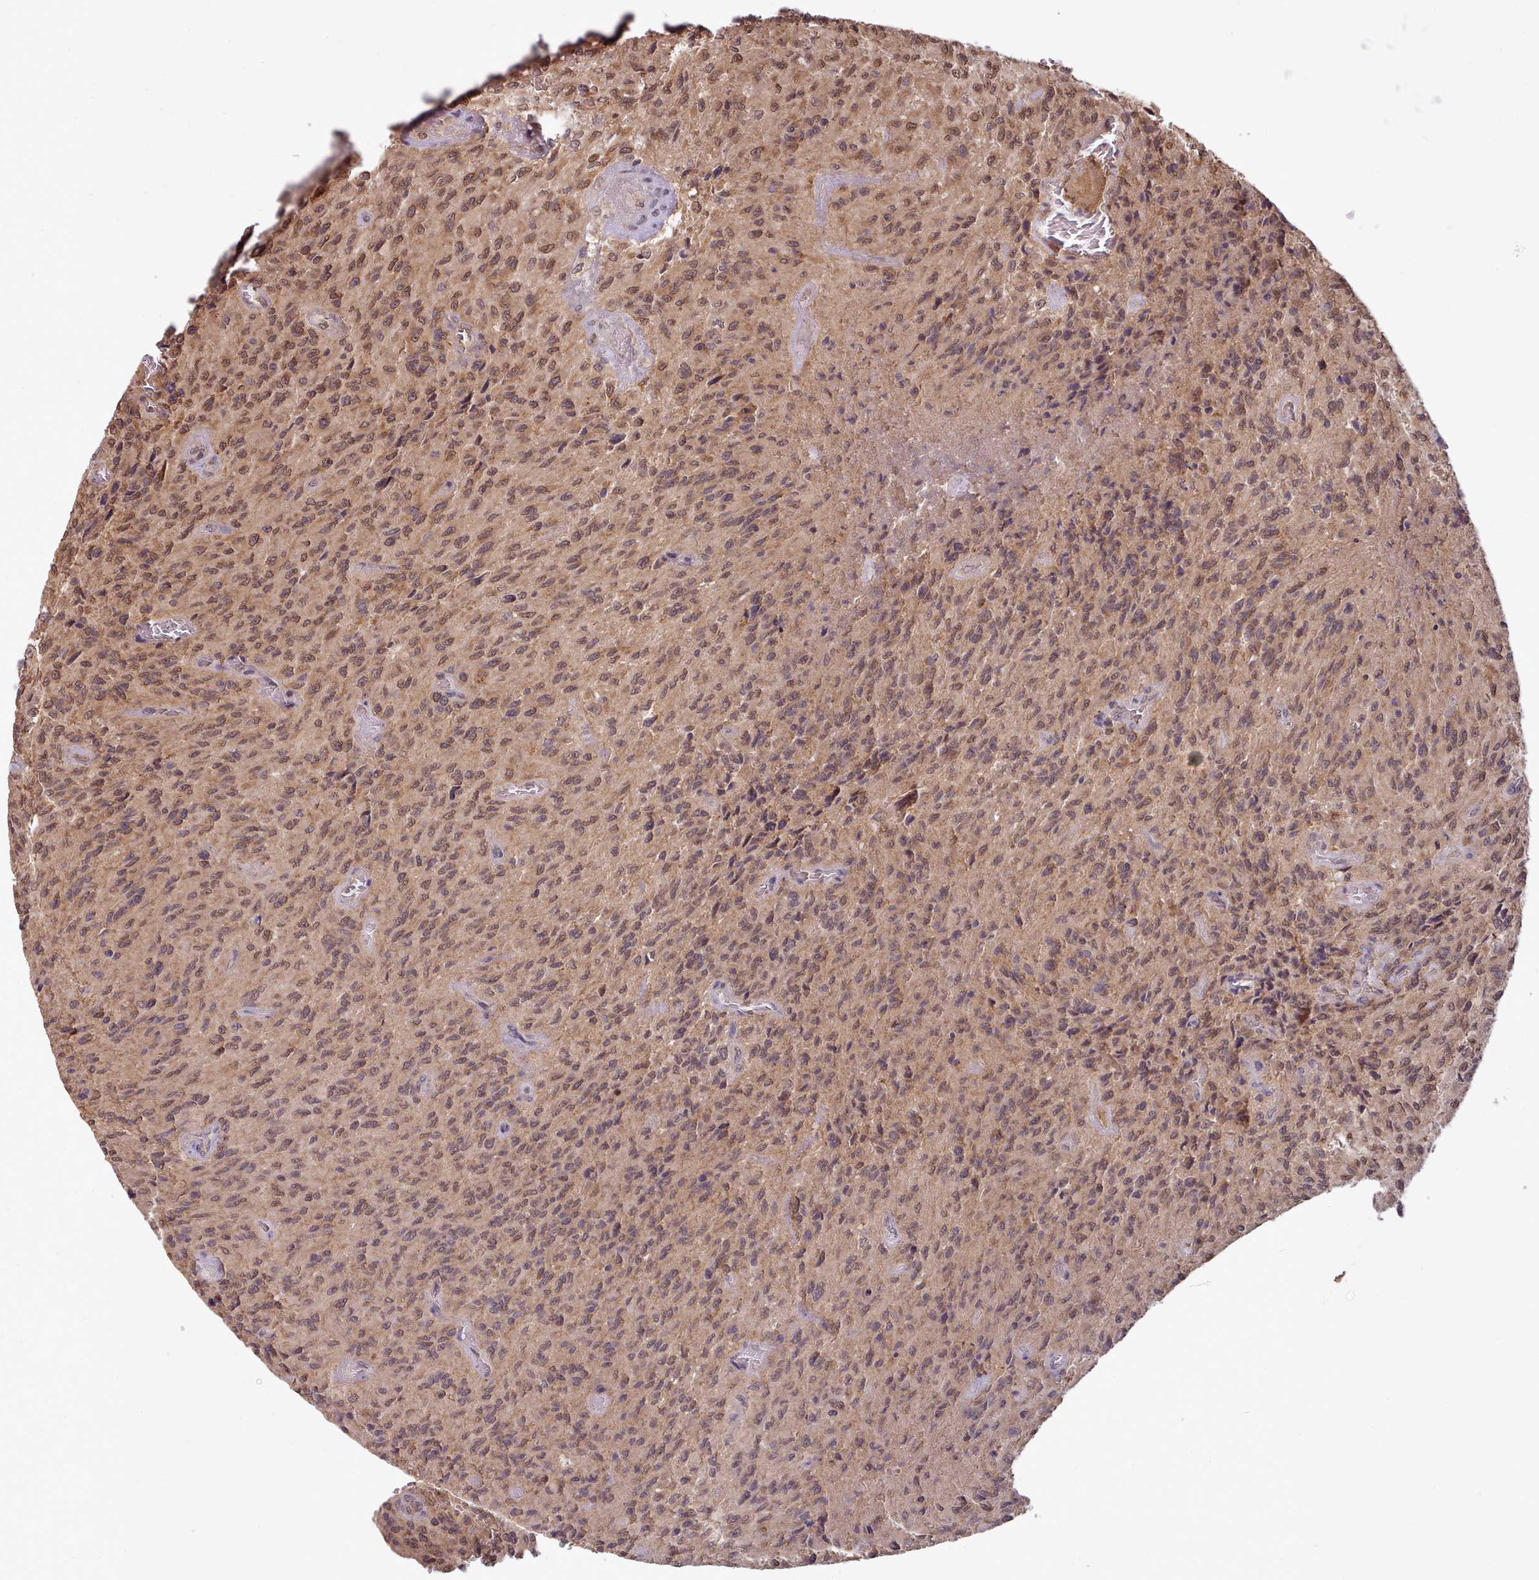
{"staining": {"intensity": "moderate", "quantity": ">75%", "location": "nuclear"}, "tissue": "glioma", "cell_type": "Tumor cells", "image_type": "cancer", "snomed": [{"axis": "morphology", "description": "Normal tissue, NOS"}, {"axis": "morphology", "description": "Glioma, malignant, High grade"}, {"axis": "topography", "description": "Cerebral cortex"}], "caption": "Protein expression analysis of malignant glioma (high-grade) demonstrates moderate nuclear positivity in approximately >75% of tumor cells.", "gene": "PIP4P1", "patient": {"sex": "male", "age": 56}}